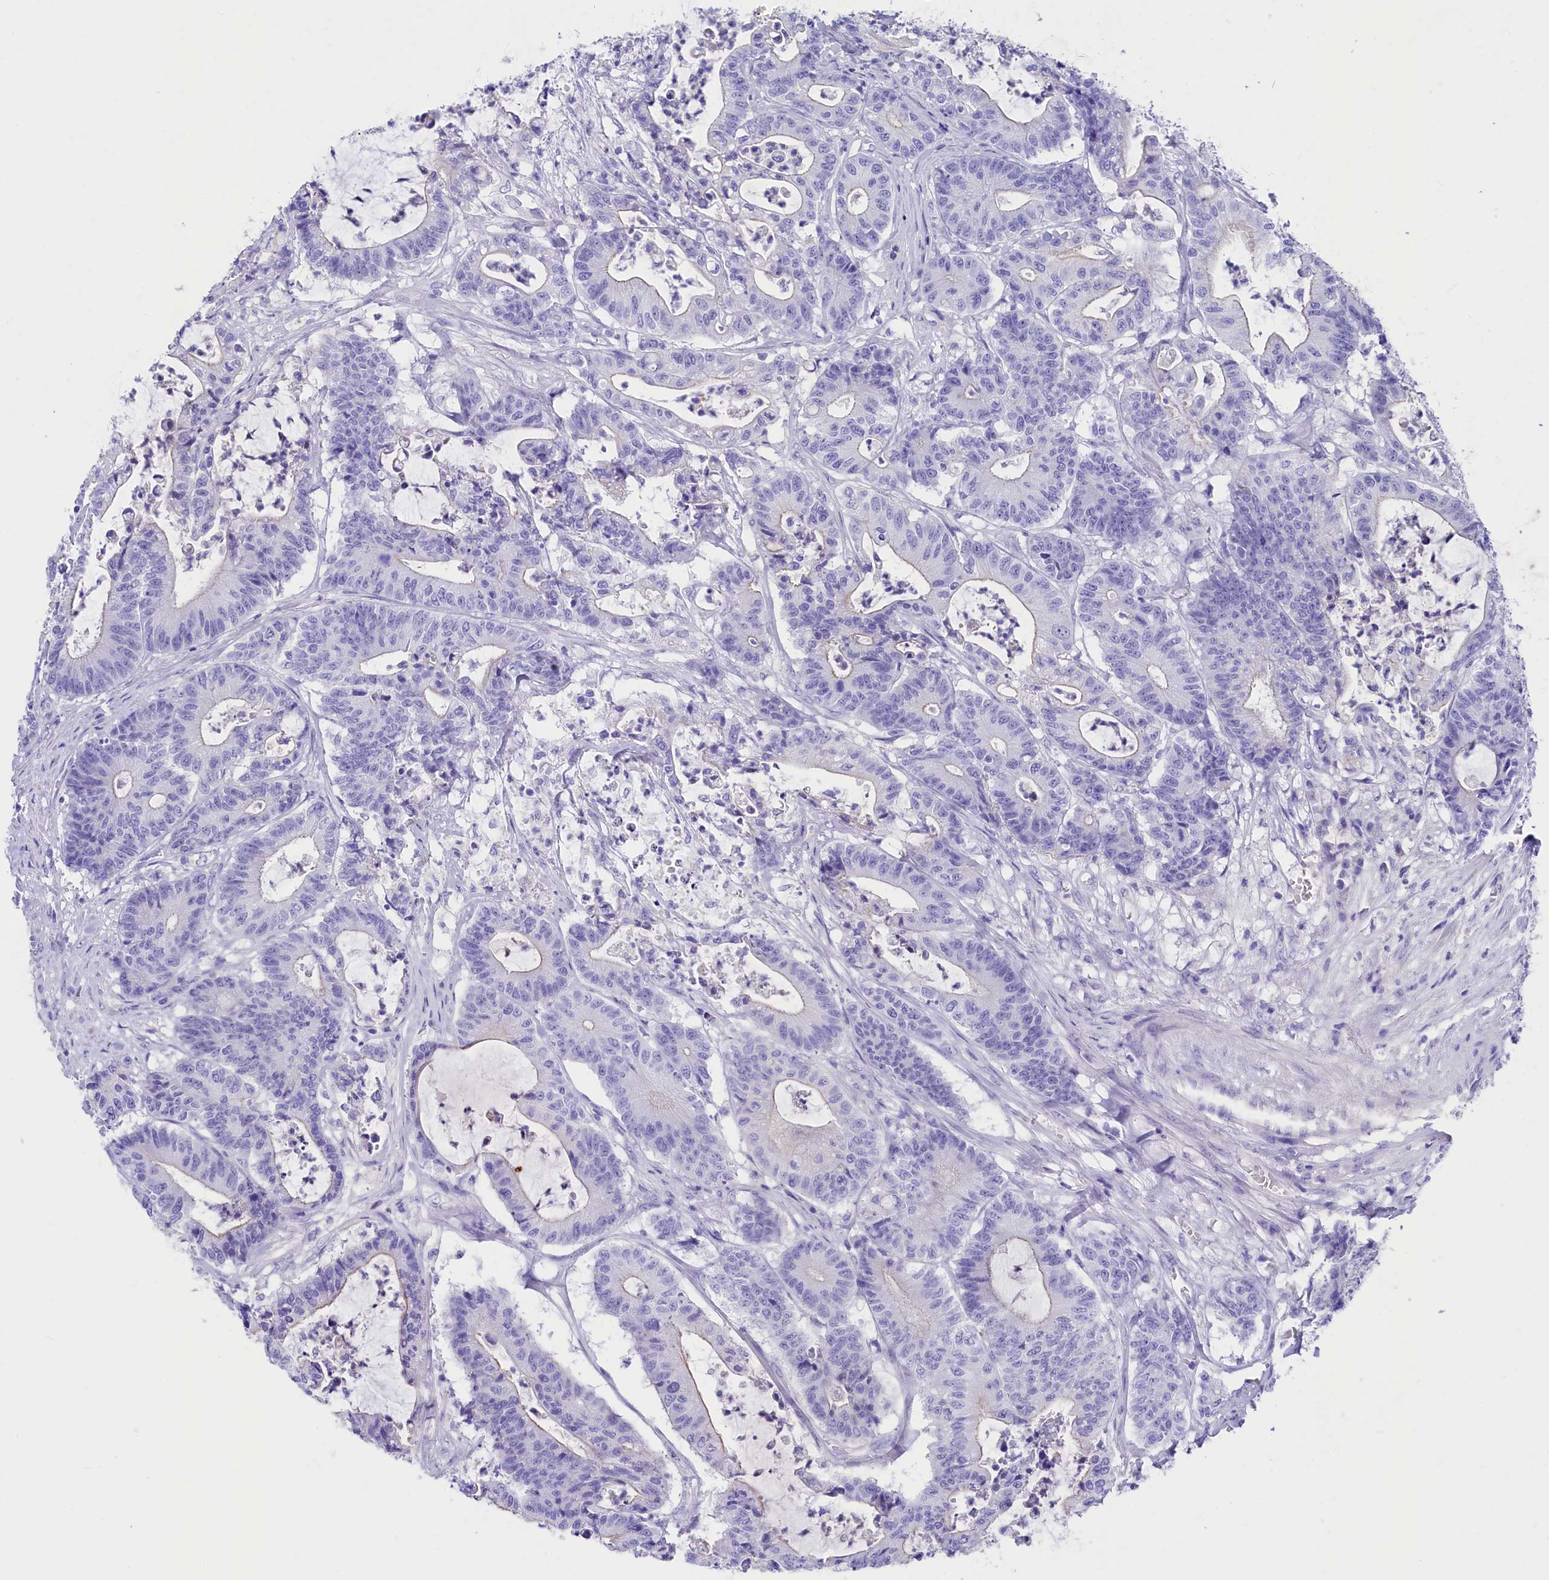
{"staining": {"intensity": "negative", "quantity": "none", "location": "none"}, "tissue": "colorectal cancer", "cell_type": "Tumor cells", "image_type": "cancer", "snomed": [{"axis": "morphology", "description": "Adenocarcinoma, NOS"}, {"axis": "topography", "description": "Colon"}], "caption": "An immunohistochemistry micrograph of colorectal cancer is shown. There is no staining in tumor cells of colorectal cancer.", "gene": "SULT2A1", "patient": {"sex": "female", "age": 84}}